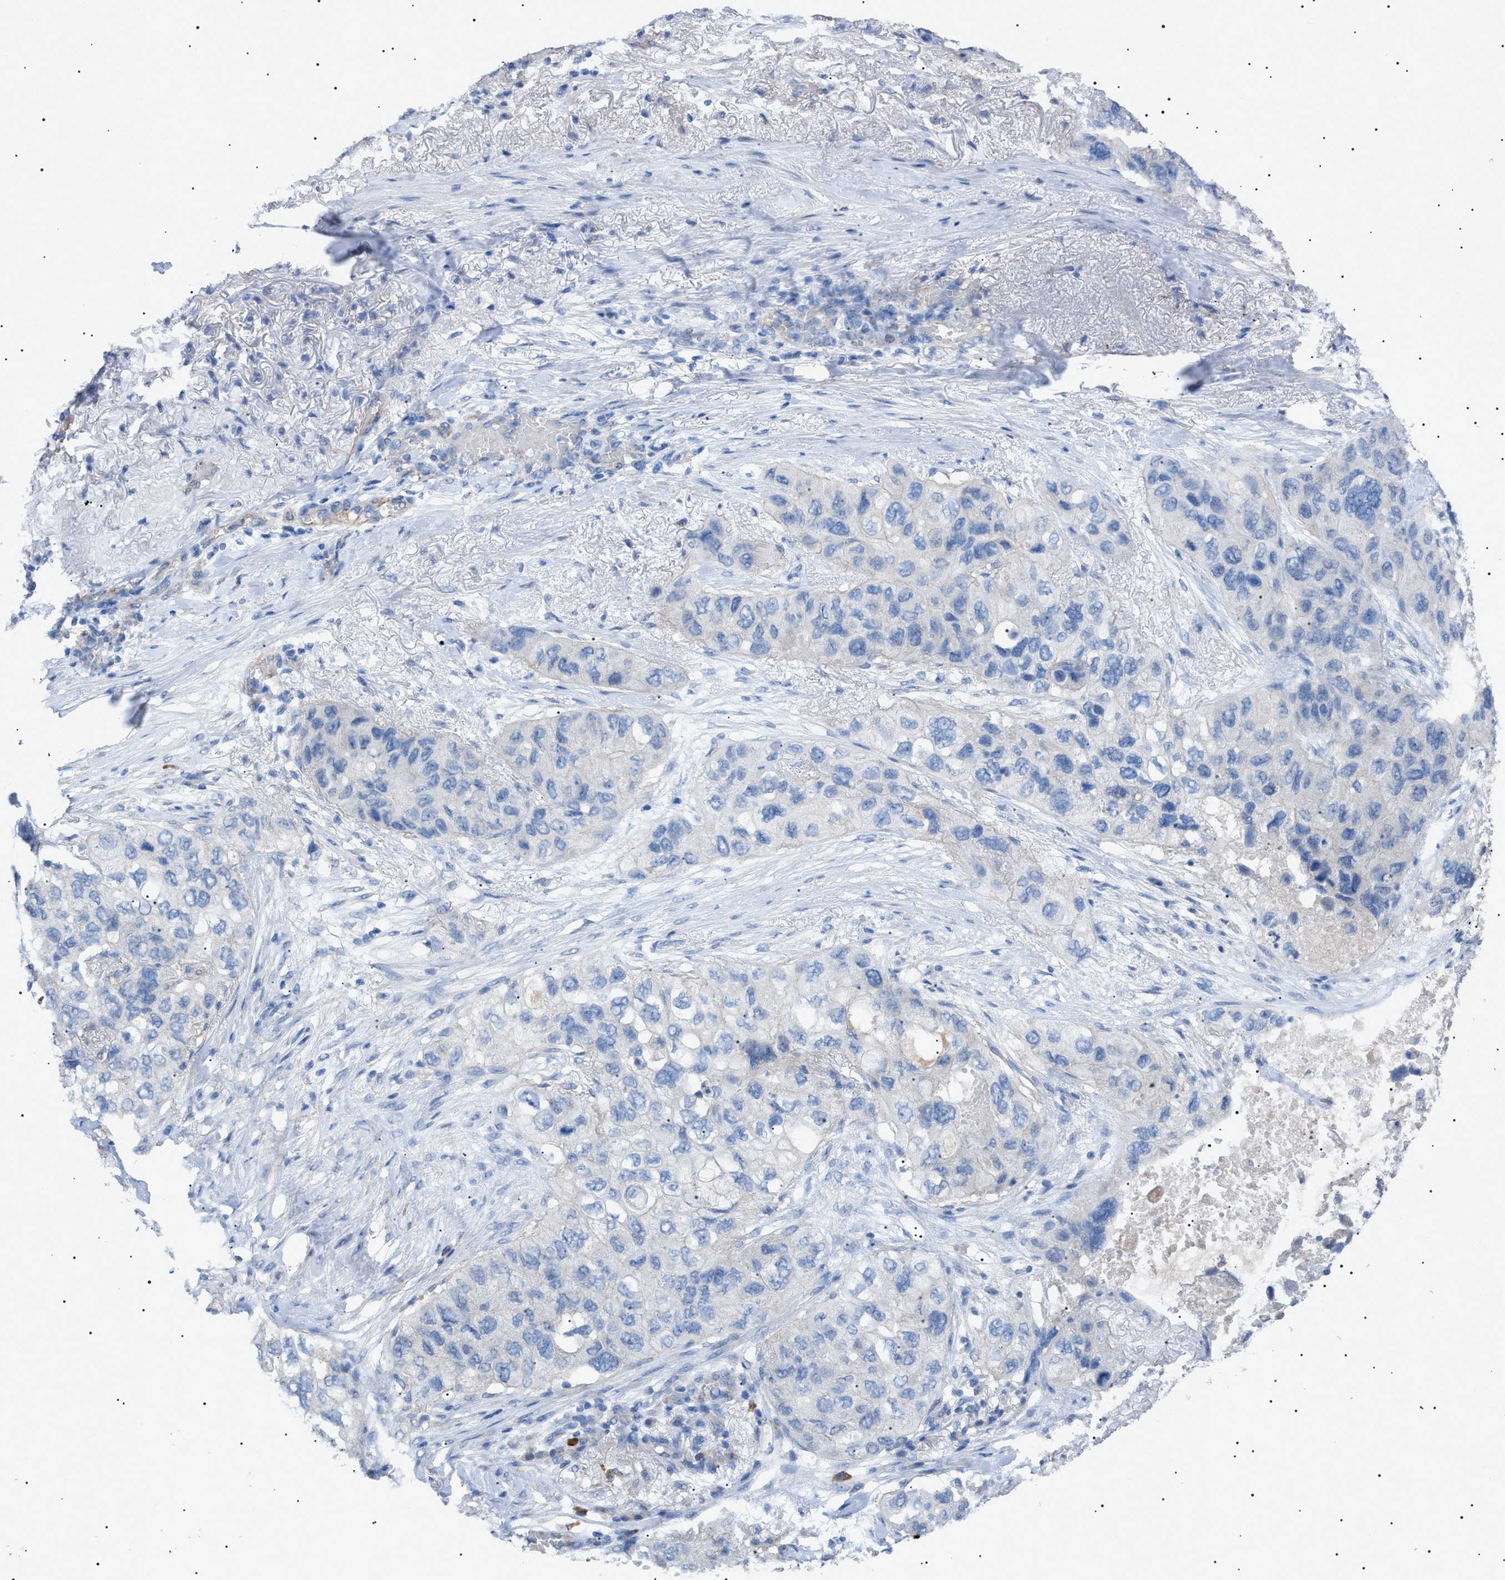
{"staining": {"intensity": "negative", "quantity": "none", "location": "none"}, "tissue": "lung cancer", "cell_type": "Tumor cells", "image_type": "cancer", "snomed": [{"axis": "morphology", "description": "Squamous cell carcinoma, NOS"}, {"axis": "topography", "description": "Lung"}], "caption": "Immunohistochemistry image of human lung cancer (squamous cell carcinoma) stained for a protein (brown), which shows no expression in tumor cells.", "gene": "ADAMTS1", "patient": {"sex": "female", "age": 73}}